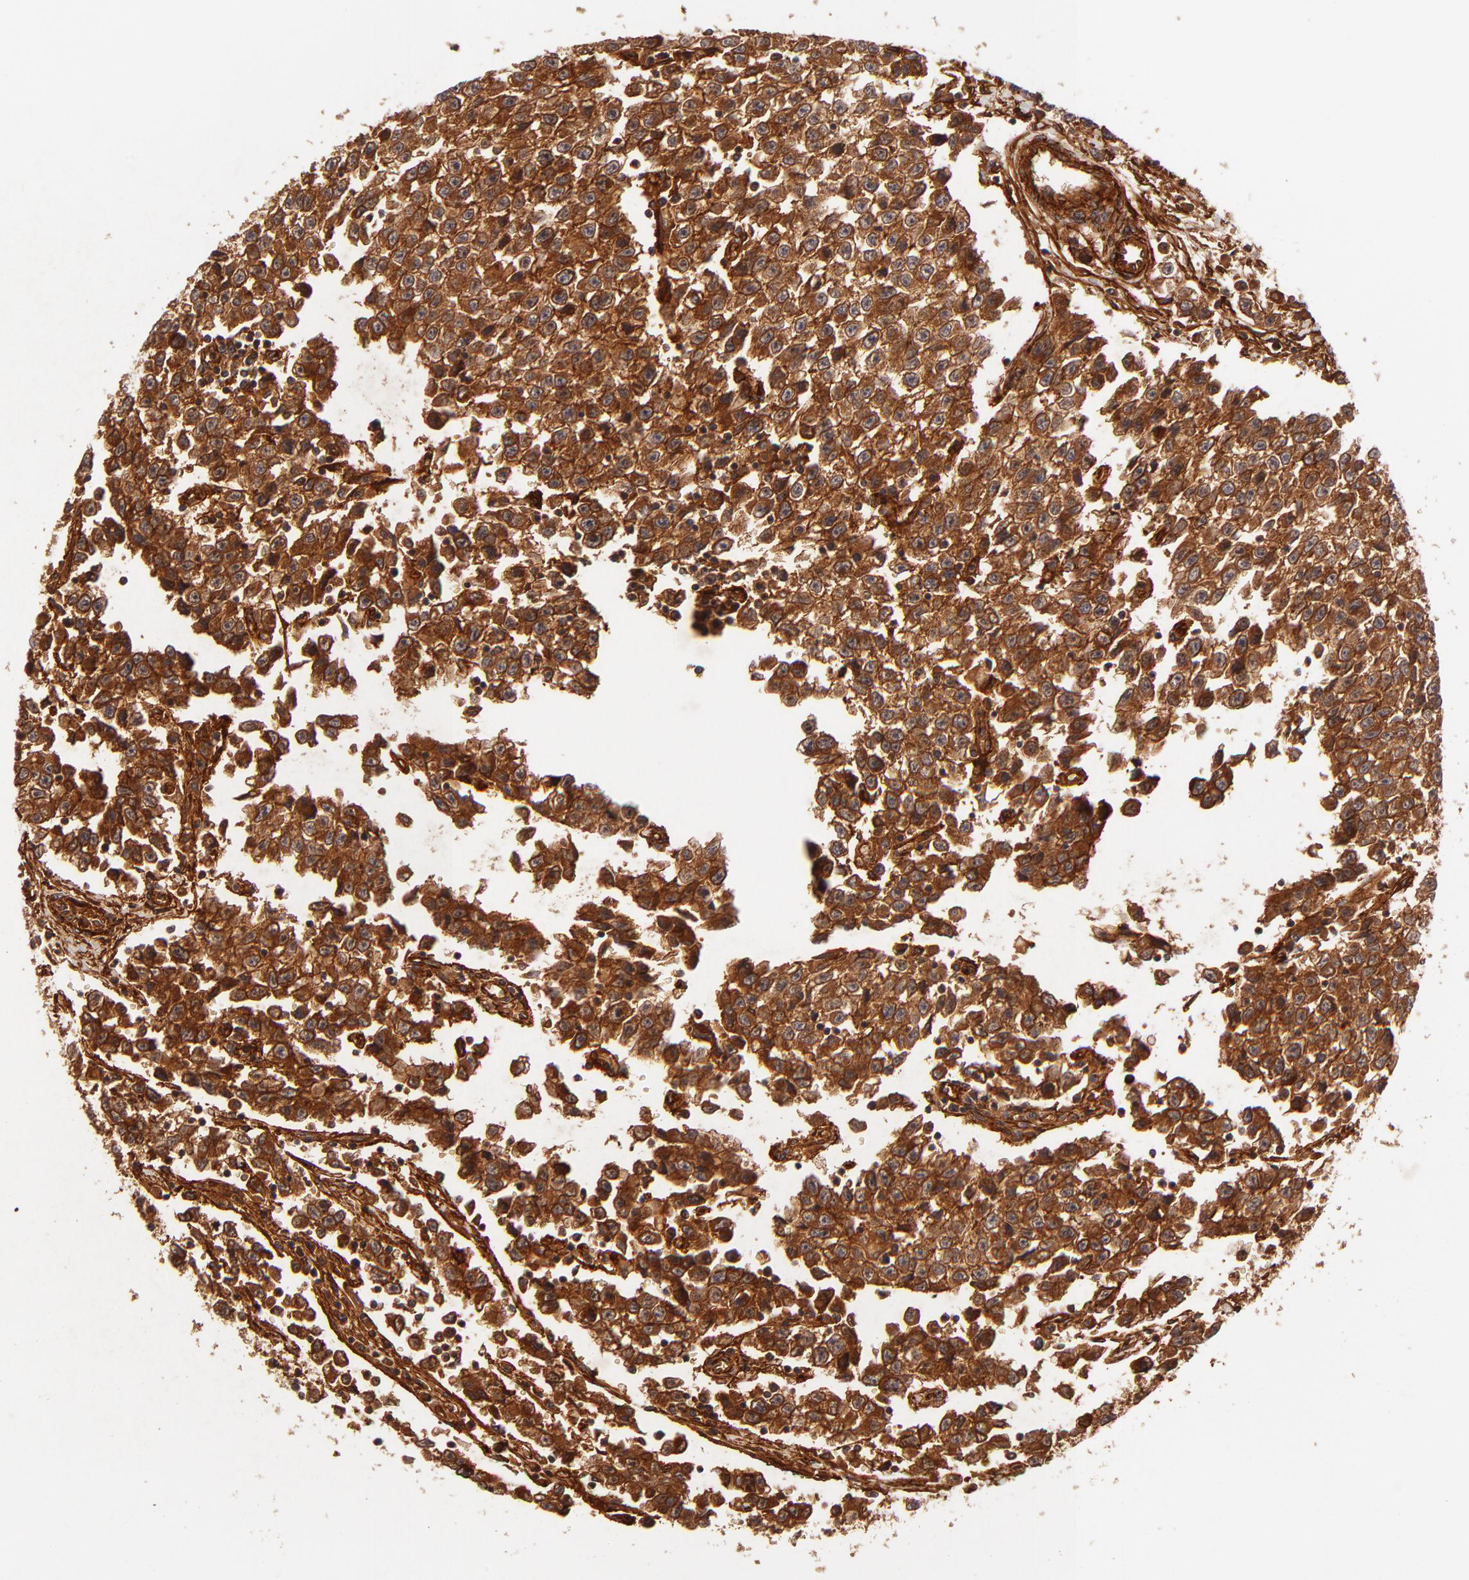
{"staining": {"intensity": "strong", "quantity": ">75%", "location": "cytoplasmic/membranous"}, "tissue": "testis cancer", "cell_type": "Tumor cells", "image_type": "cancer", "snomed": [{"axis": "morphology", "description": "Seminoma, NOS"}, {"axis": "topography", "description": "Testis"}], "caption": "Human testis cancer (seminoma) stained for a protein (brown) demonstrates strong cytoplasmic/membranous positive positivity in approximately >75% of tumor cells.", "gene": "ITGB1", "patient": {"sex": "male", "age": 35}}